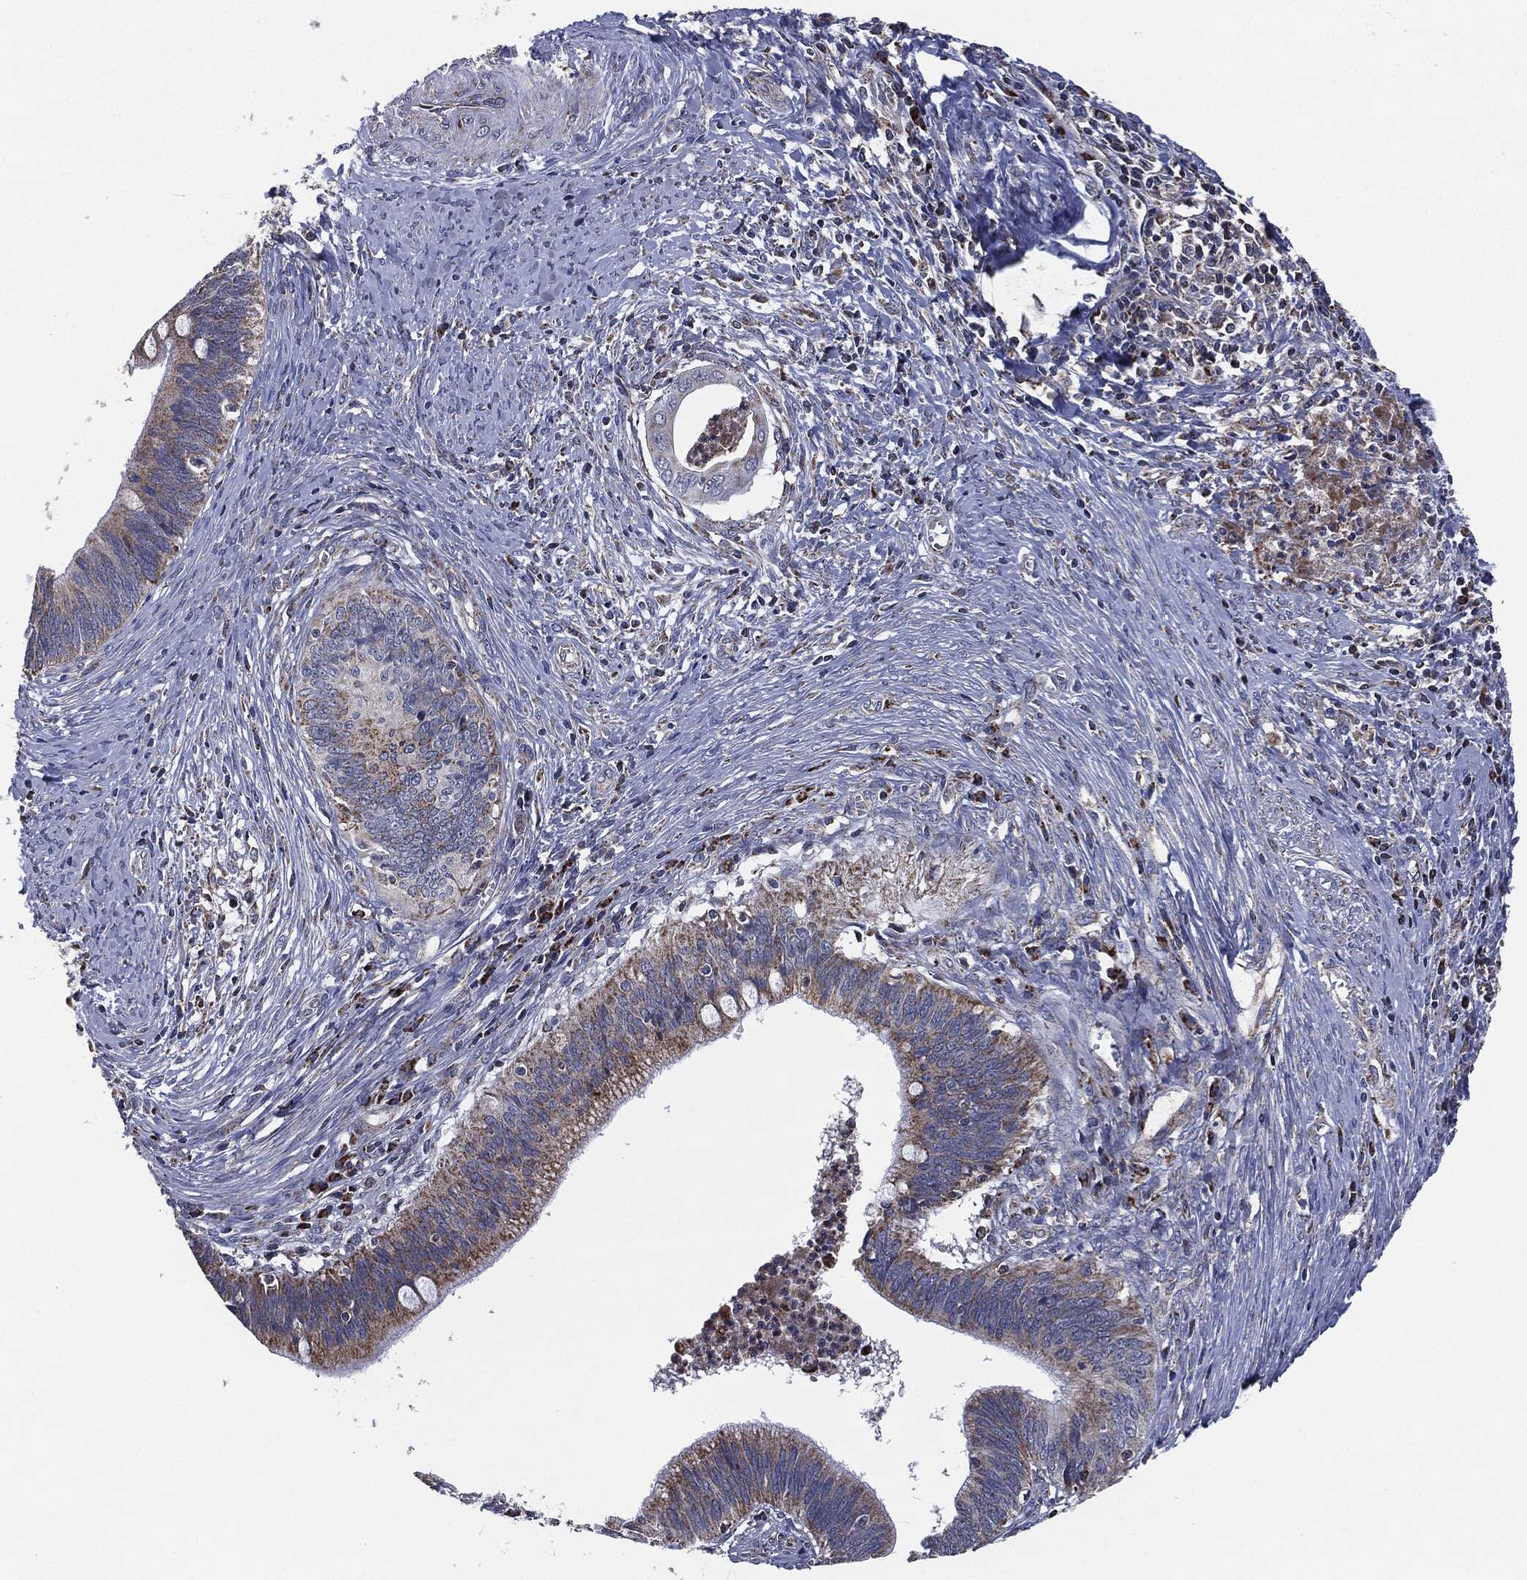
{"staining": {"intensity": "moderate", "quantity": "<25%", "location": "cytoplasmic/membranous"}, "tissue": "cervical cancer", "cell_type": "Tumor cells", "image_type": "cancer", "snomed": [{"axis": "morphology", "description": "Adenocarcinoma, NOS"}, {"axis": "topography", "description": "Cervix"}], "caption": "A brown stain labels moderate cytoplasmic/membranous positivity of a protein in human adenocarcinoma (cervical) tumor cells.", "gene": "NDUFV2", "patient": {"sex": "female", "age": 42}}